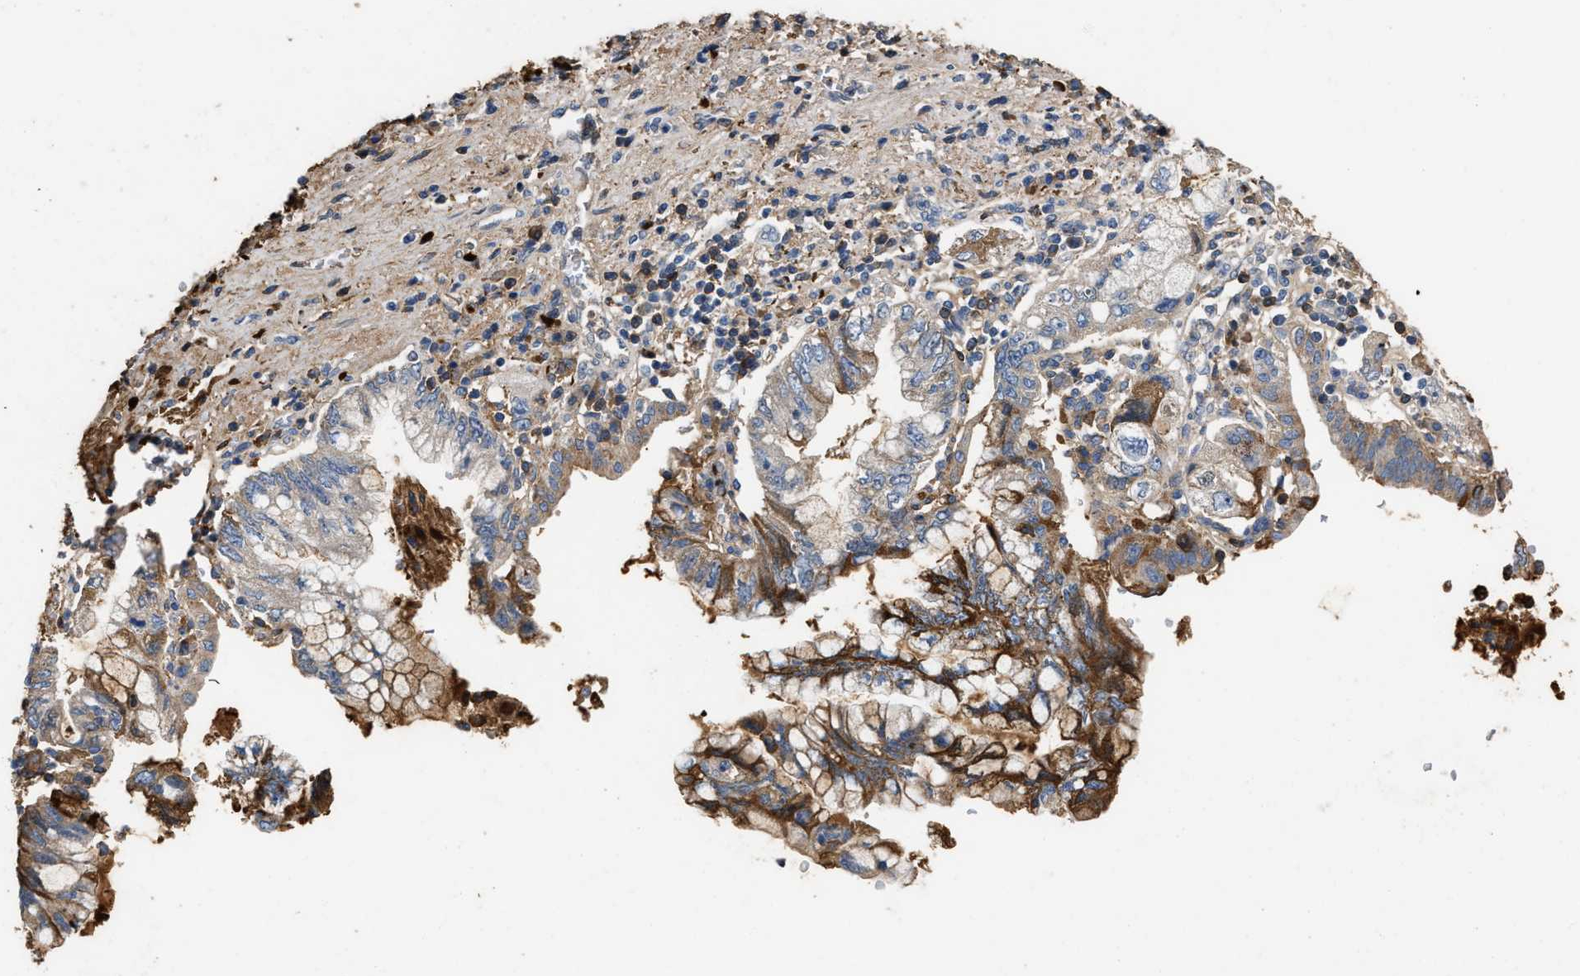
{"staining": {"intensity": "moderate", "quantity": ">75%", "location": "cytoplasmic/membranous"}, "tissue": "pancreatic cancer", "cell_type": "Tumor cells", "image_type": "cancer", "snomed": [{"axis": "morphology", "description": "Adenocarcinoma, NOS"}, {"axis": "topography", "description": "Pancreas"}], "caption": "Moderate cytoplasmic/membranous protein staining is present in about >75% of tumor cells in pancreatic cancer.", "gene": "C3", "patient": {"sex": "female", "age": 73}}